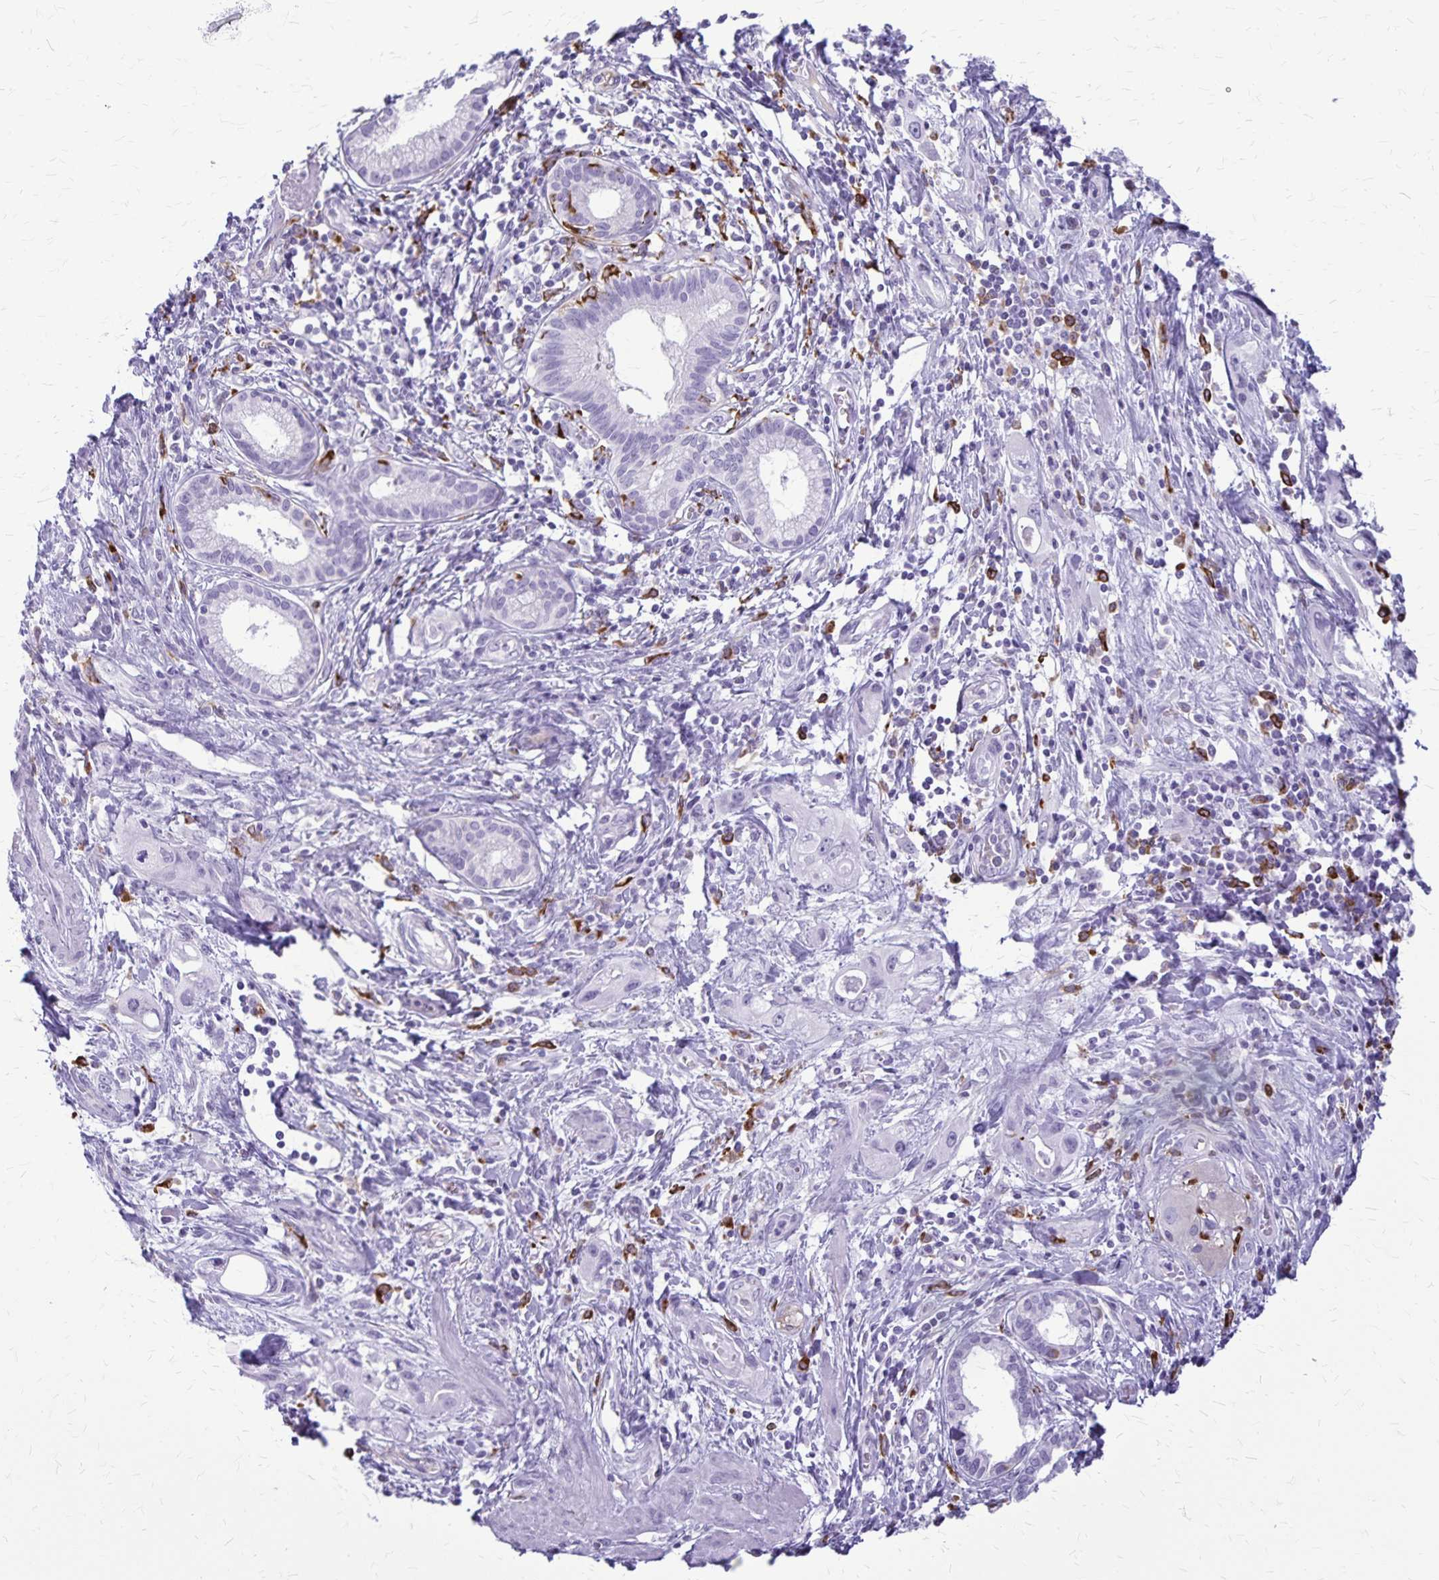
{"staining": {"intensity": "negative", "quantity": "none", "location": "none"}, "tissue": "pancreatic cancer", "cell_type": "Tumor cells", "image_type": "cancer", "snomed": [{"axis": "morphology", "description": "Adenocarcinoma, NOS"}, {"axis": "topography", "description": "Pancreas"}], "caption": "Protein analysis of pancreatic cancer shows no significant positivity in tumor cells.", "gene": "RTN1", "patient": {"sex": "female", "age": 66}}